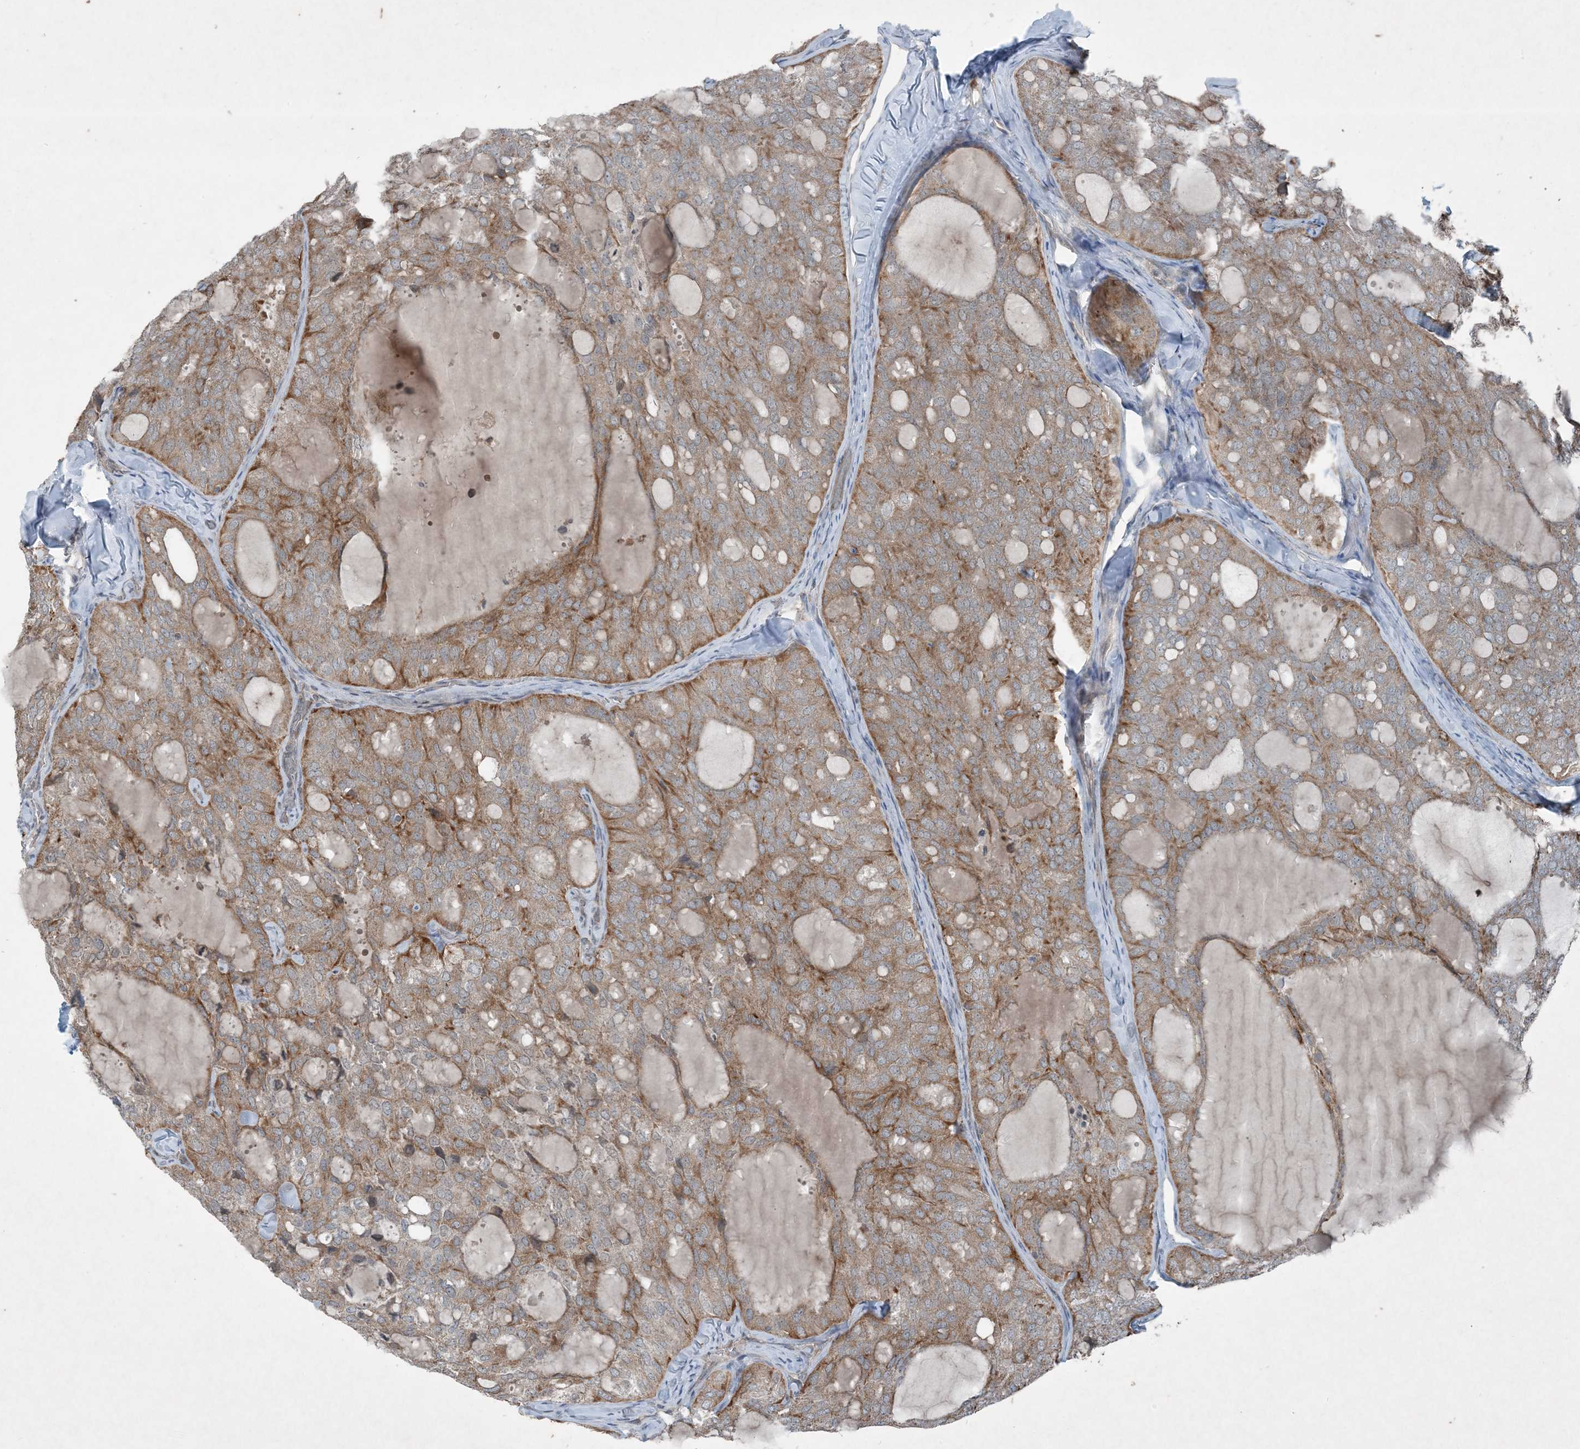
{"staining": {"intensity": "moderate", "quantity": ">75%", "location": "cytoplasmic/membranous"}, "tissue": "thyroid cancer", "cell_type": "Tumor cells", "image_type": "cancer", "snomed": [{"axis": "morphology", "description": "Follicular adenoma carcinoma, NOS"}, {"axis": "topography", "description": "Thyroid gland"}], "caption": "There is medium levels of moderate cytoplasmic/membranous positivity in tumor cells of thyroid cancer (follicular adenoma carcinoma), as demonstrated by immunohistochemical staining (brown color).", "gene": "PC", "patient": {"sex": "male", "age": 75}}